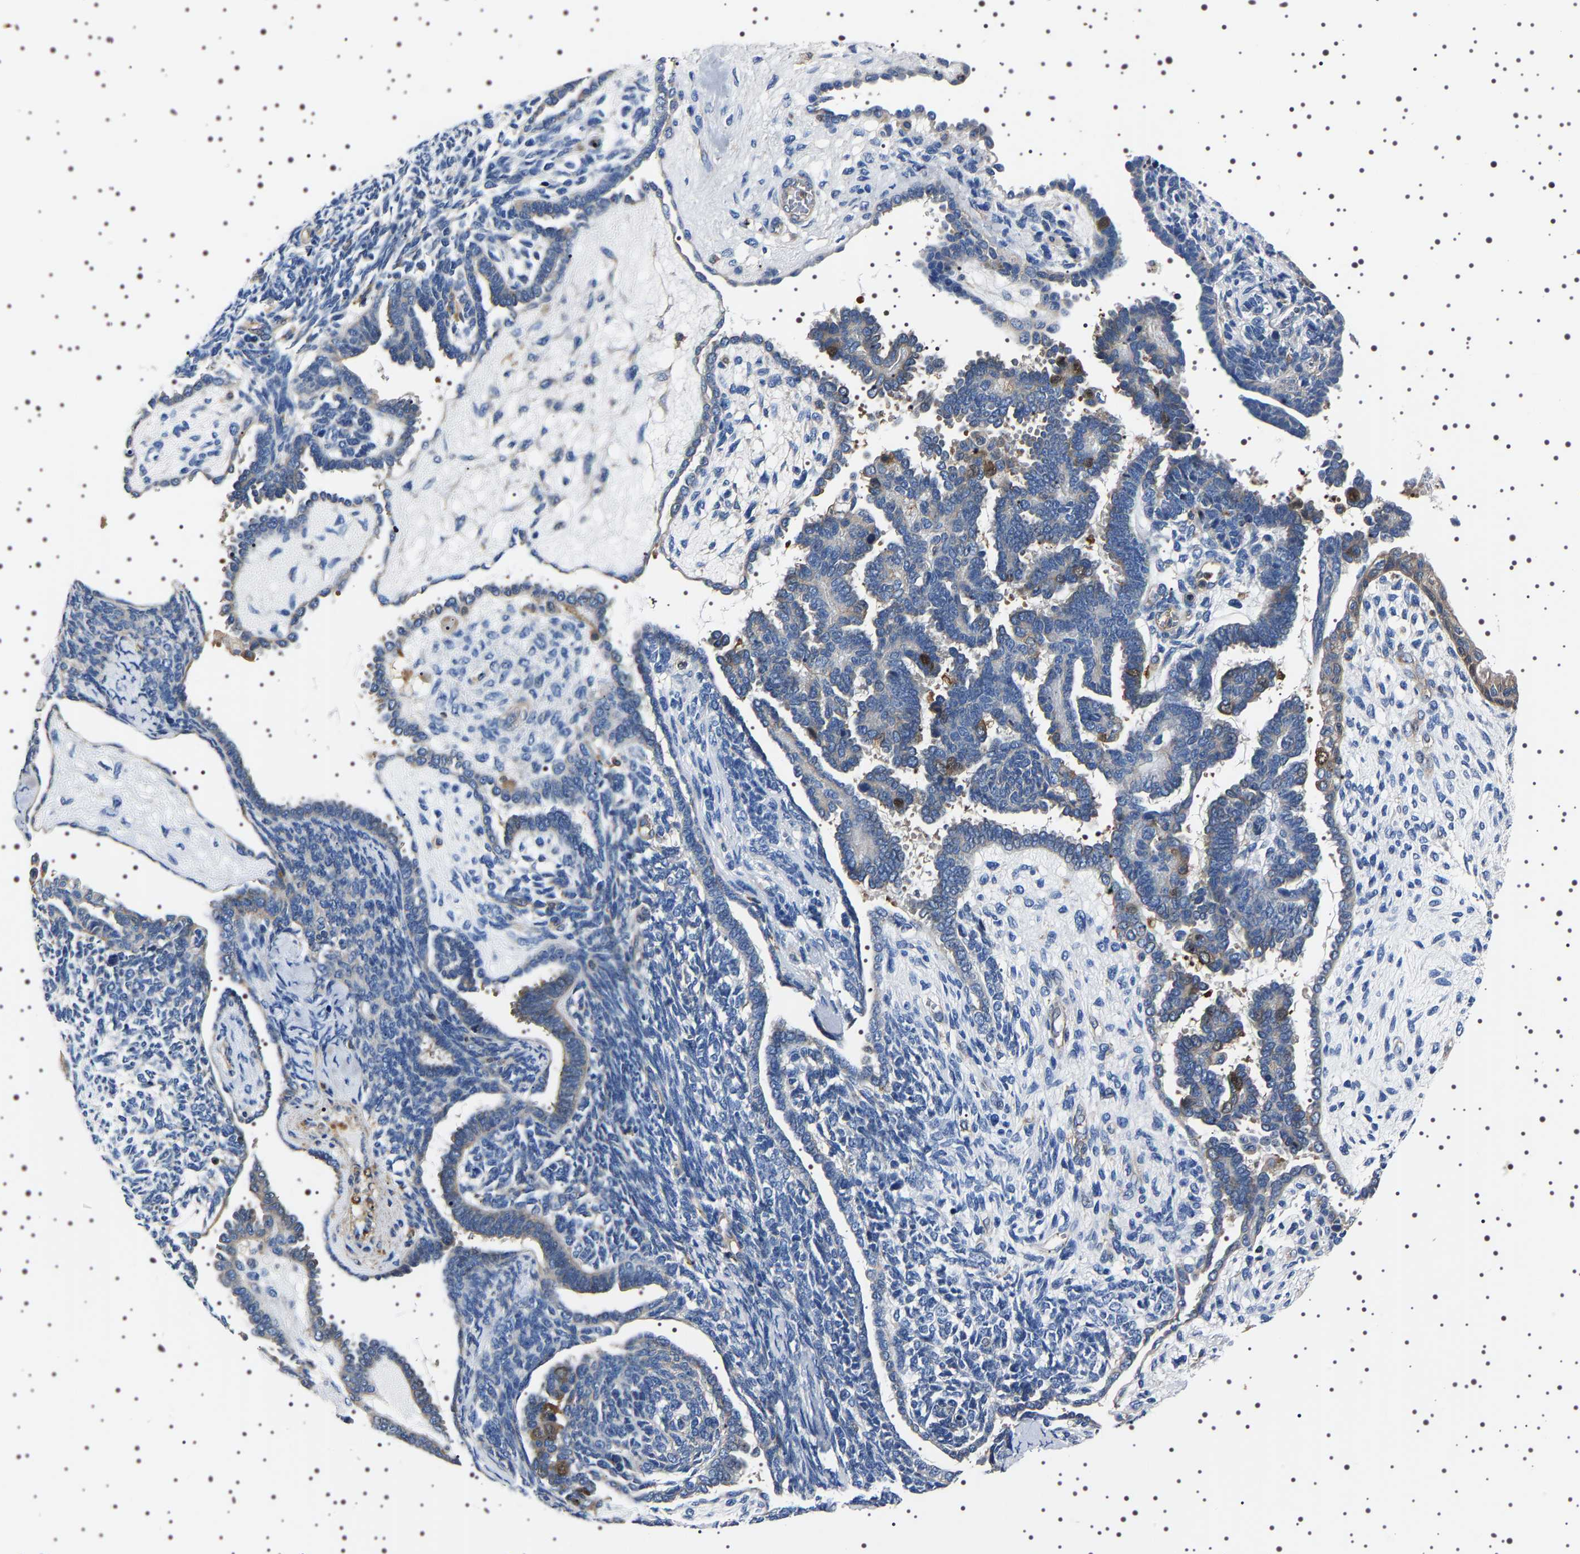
{"staining": {"intensity": "negative", "quantity": "none", "location": "none"}, "tissue": "endometrial cancer", "cell_type": "Tumor cells", "image_type": "cancer", "snomed": [{"axis": "morphology", "description": "Neoplasm, malignant, NOS"}, {"axis": "topography", "description": "Endometrium"}], "caption": "Human endometrial cancer stained for a protein using immunohistochemistry displays no expression in tumor cells.", "gene": "WDR1", "patient": {"sex": "female", "age": 74}}